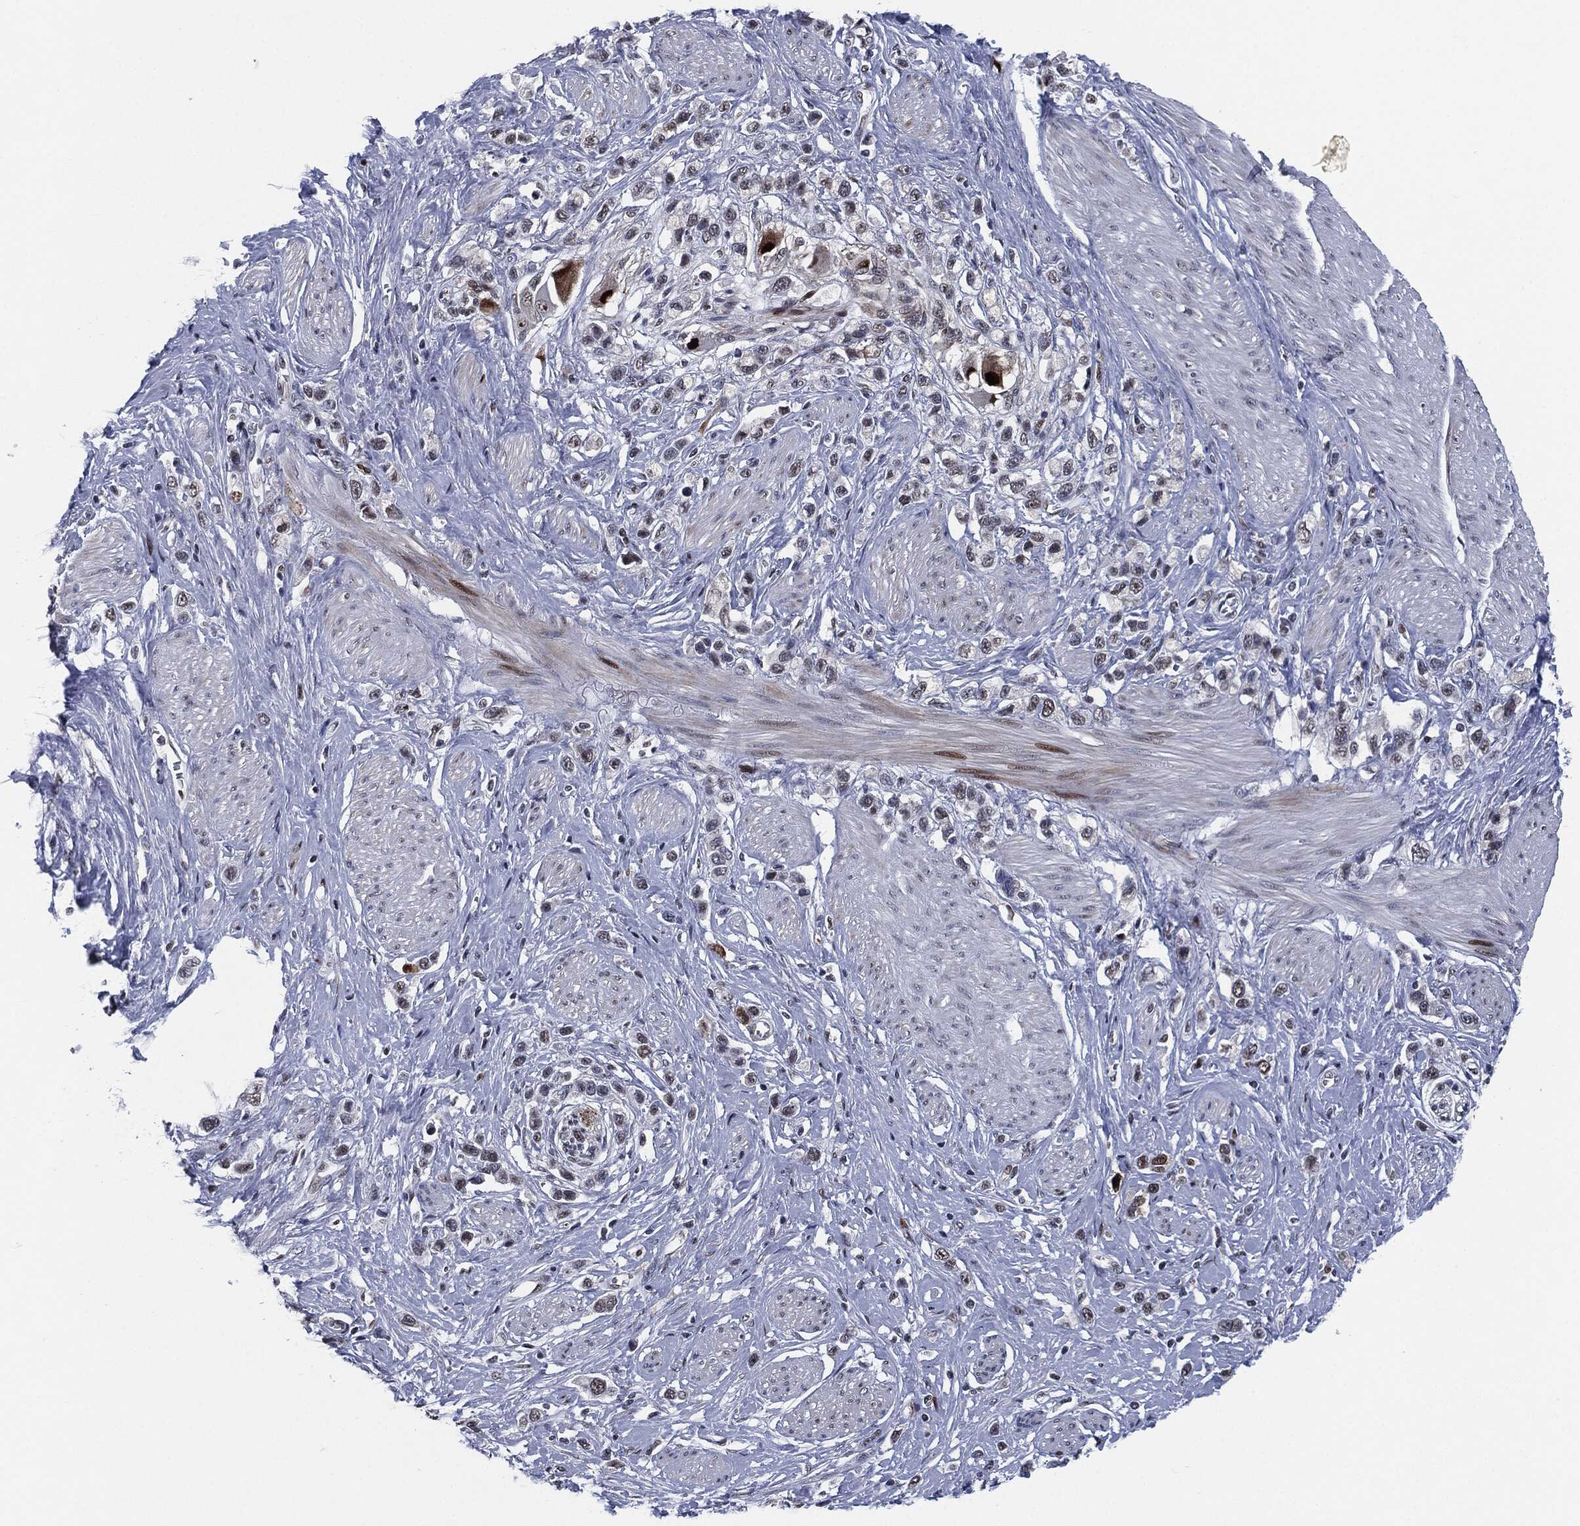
{"staining": {"intensity": "strong", "quantity": "<25%", "location": "cytoplasmic/membranous,nuclear"}, "tissue": "stomach cancer", "cell_type": "Tumor cells", "image_type": "cancer", "snomed": [{"axis": "morphology", "description": "Normal tissue, NOS"}, {"axis": "morphology", "description": "Adenocarcinoma, NOS"}, {"axis": "morphology", "description": "Adenocarcinoma, High grade"}, {"axis": "topography", "description": "Stomach, upper"}, {"axis": "topography", "description": "Stomach"}], "caption": "This micrograph displays IHC staining of human stomach cancer, with medium strong cytoplasmic/membranous and nuclear expression in approximately <25% of tumor cells.", "gene": "AKT2", "patient": {"sex": "female", "age": 65}}